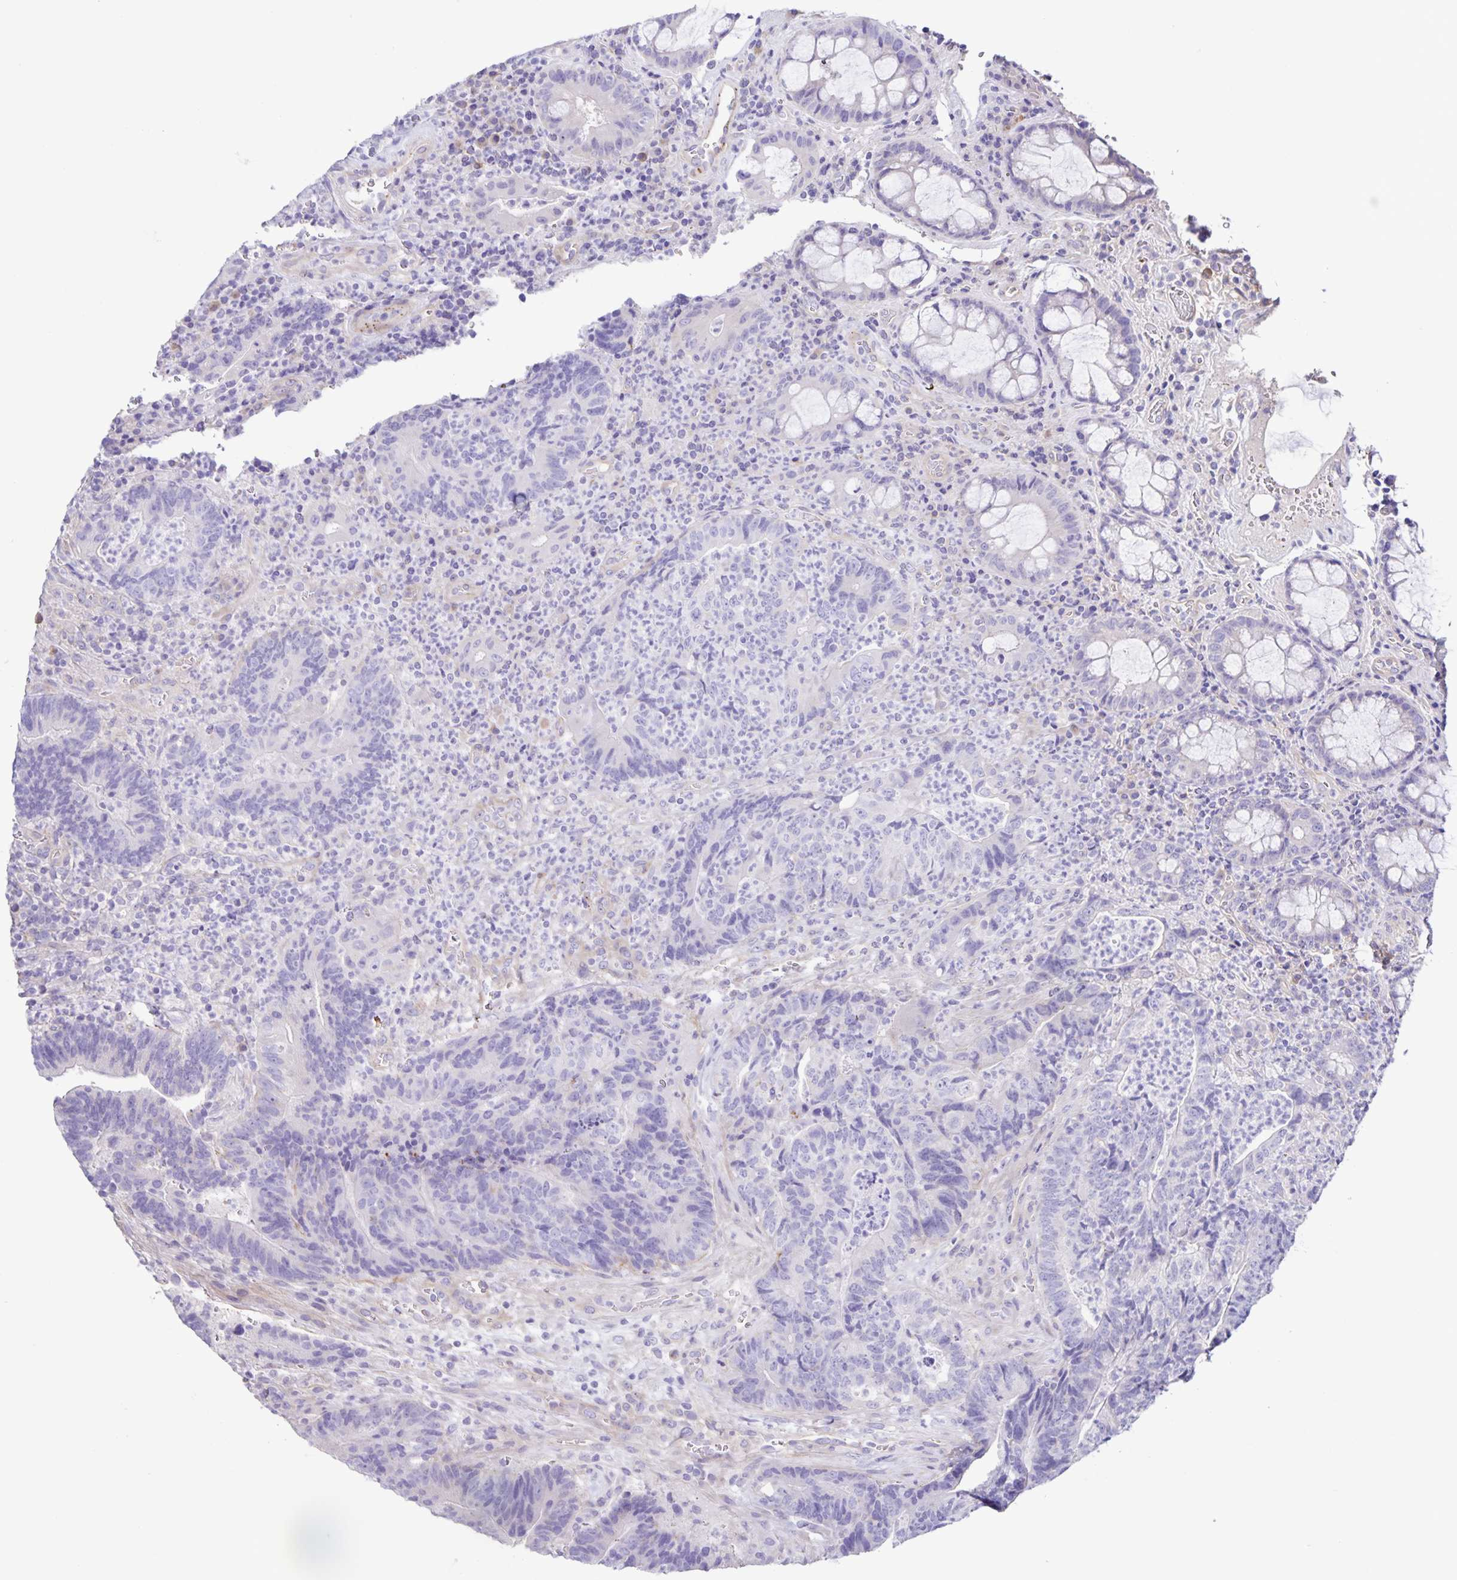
{"staining": {"intensity": "negative", "quantity": "none", "location": "none"}, "tissue": "colorectal cancer", "cell_type": "Tumor cells", "image_type": "cancer", "snomed": [{"axis": "morphology", "description": "Normal tissue, NOS"}, {"axis": "morphology", "description": "Adenocarcinoma, NOS"}, {"axis": "topography", "description": "Colon"}], "caption": "Adenocarcinoma (colorectal) was stained to show a protein in brown. There is no significant positivity in tumor cells.", "gene": "BOLL", "patient": {"sex": "female", "age": 48}}